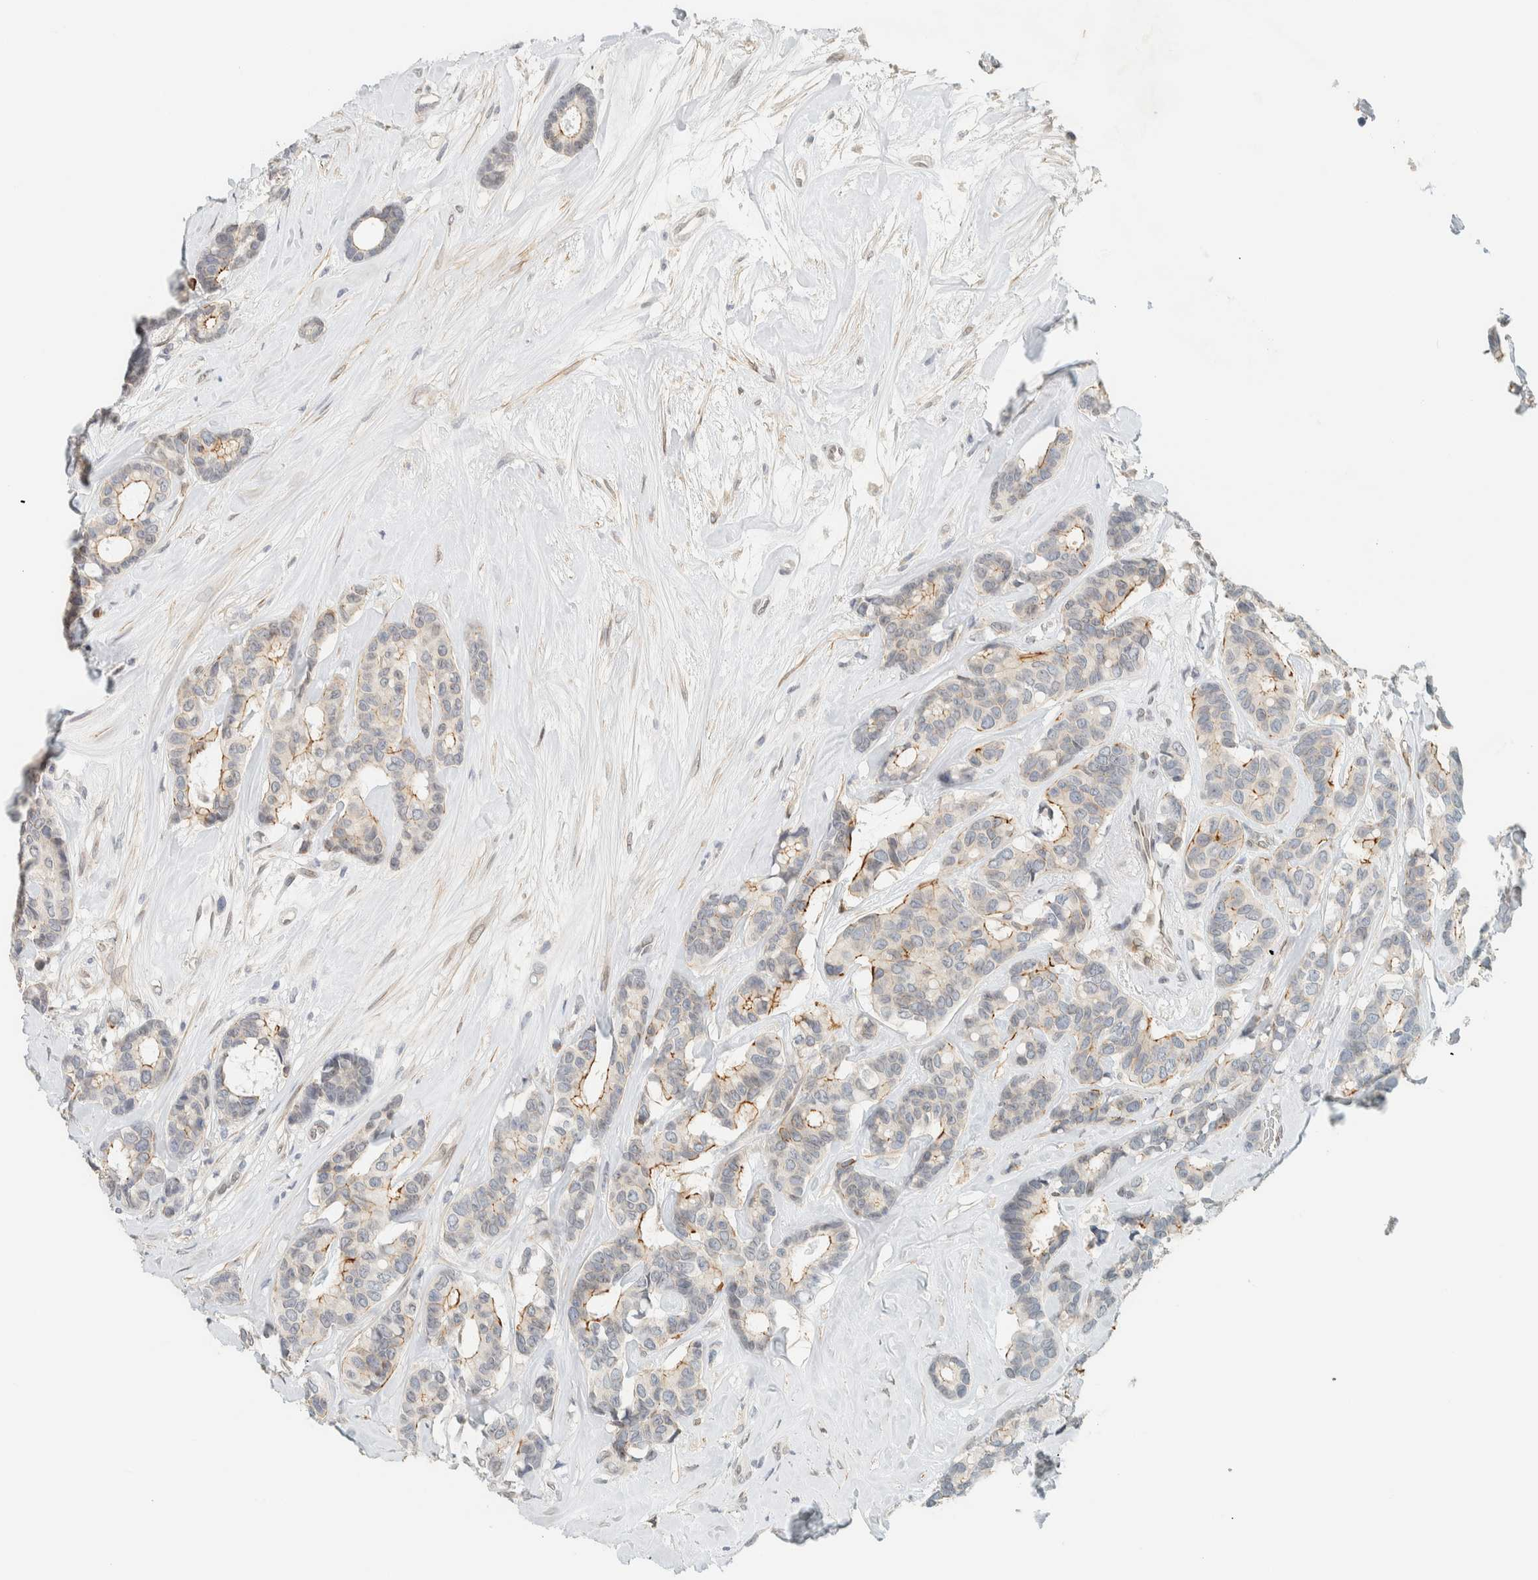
{"staining": {"intensity": "moderate", "quantity": "<25%", "location": "cytoplasmic/membranous"}, "tissue": "breast cancer", "cell_type": "Tumor cells", "image_type": "cancer", "snomed": [{"axis": "morphology", "description": "Duct carcinoma"}, {"axis": "topography", "description": "Breast"}], "caption": "Protein staining of breast invasive ductal carcinoma tissue demonstrates moderate cytoplasmic/membranous positivity in approximately <25% of tumor cells. The staining was performed using DAB, with brown indicating positive protein expression. Nuclei are stained blue with hematoxylin.", "gene": "C1QTNF12", "patient": {"sex": "female", "age": 87}}